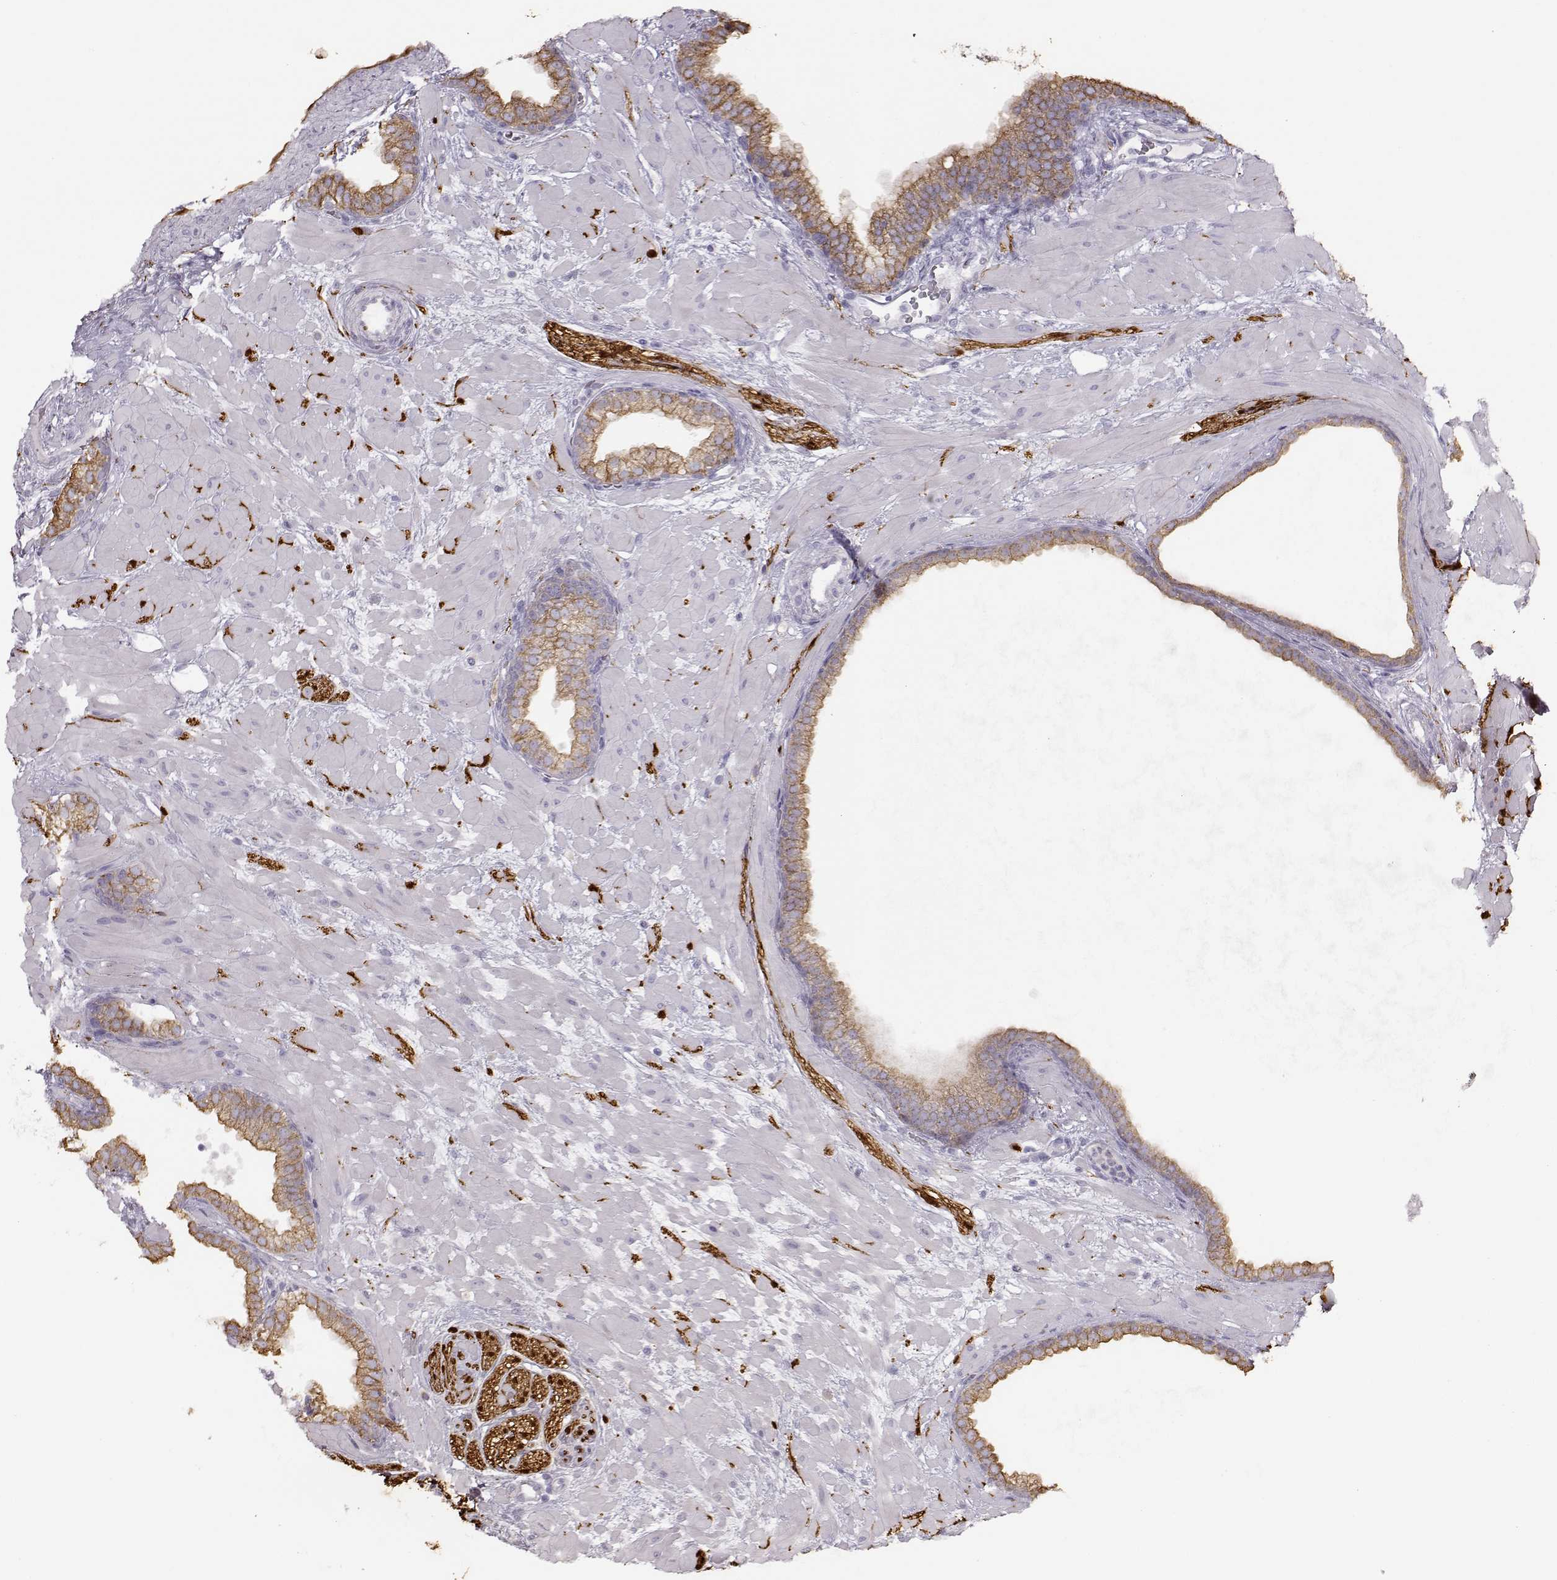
{"staining": {"intensity": "moderate", "quantity": ">75%", "location": "cytoplasmic/membranous"}, "tissue": "prostate cancer", "cell_type": "Tumor cells", "image_type": "cancer", "snomed": [{"axis": "morphology", "description": "Adenocarcinoma, Low grade"}, {"axis": "topography", "description": "Prostate"}], "caption": "Human prostate adenocarcinoma (low-grade) stained with a protein marker exhibits moderate staining in tumor cells.", "gene": "S100B", "patient": {"sex": "male", "age": 68}}